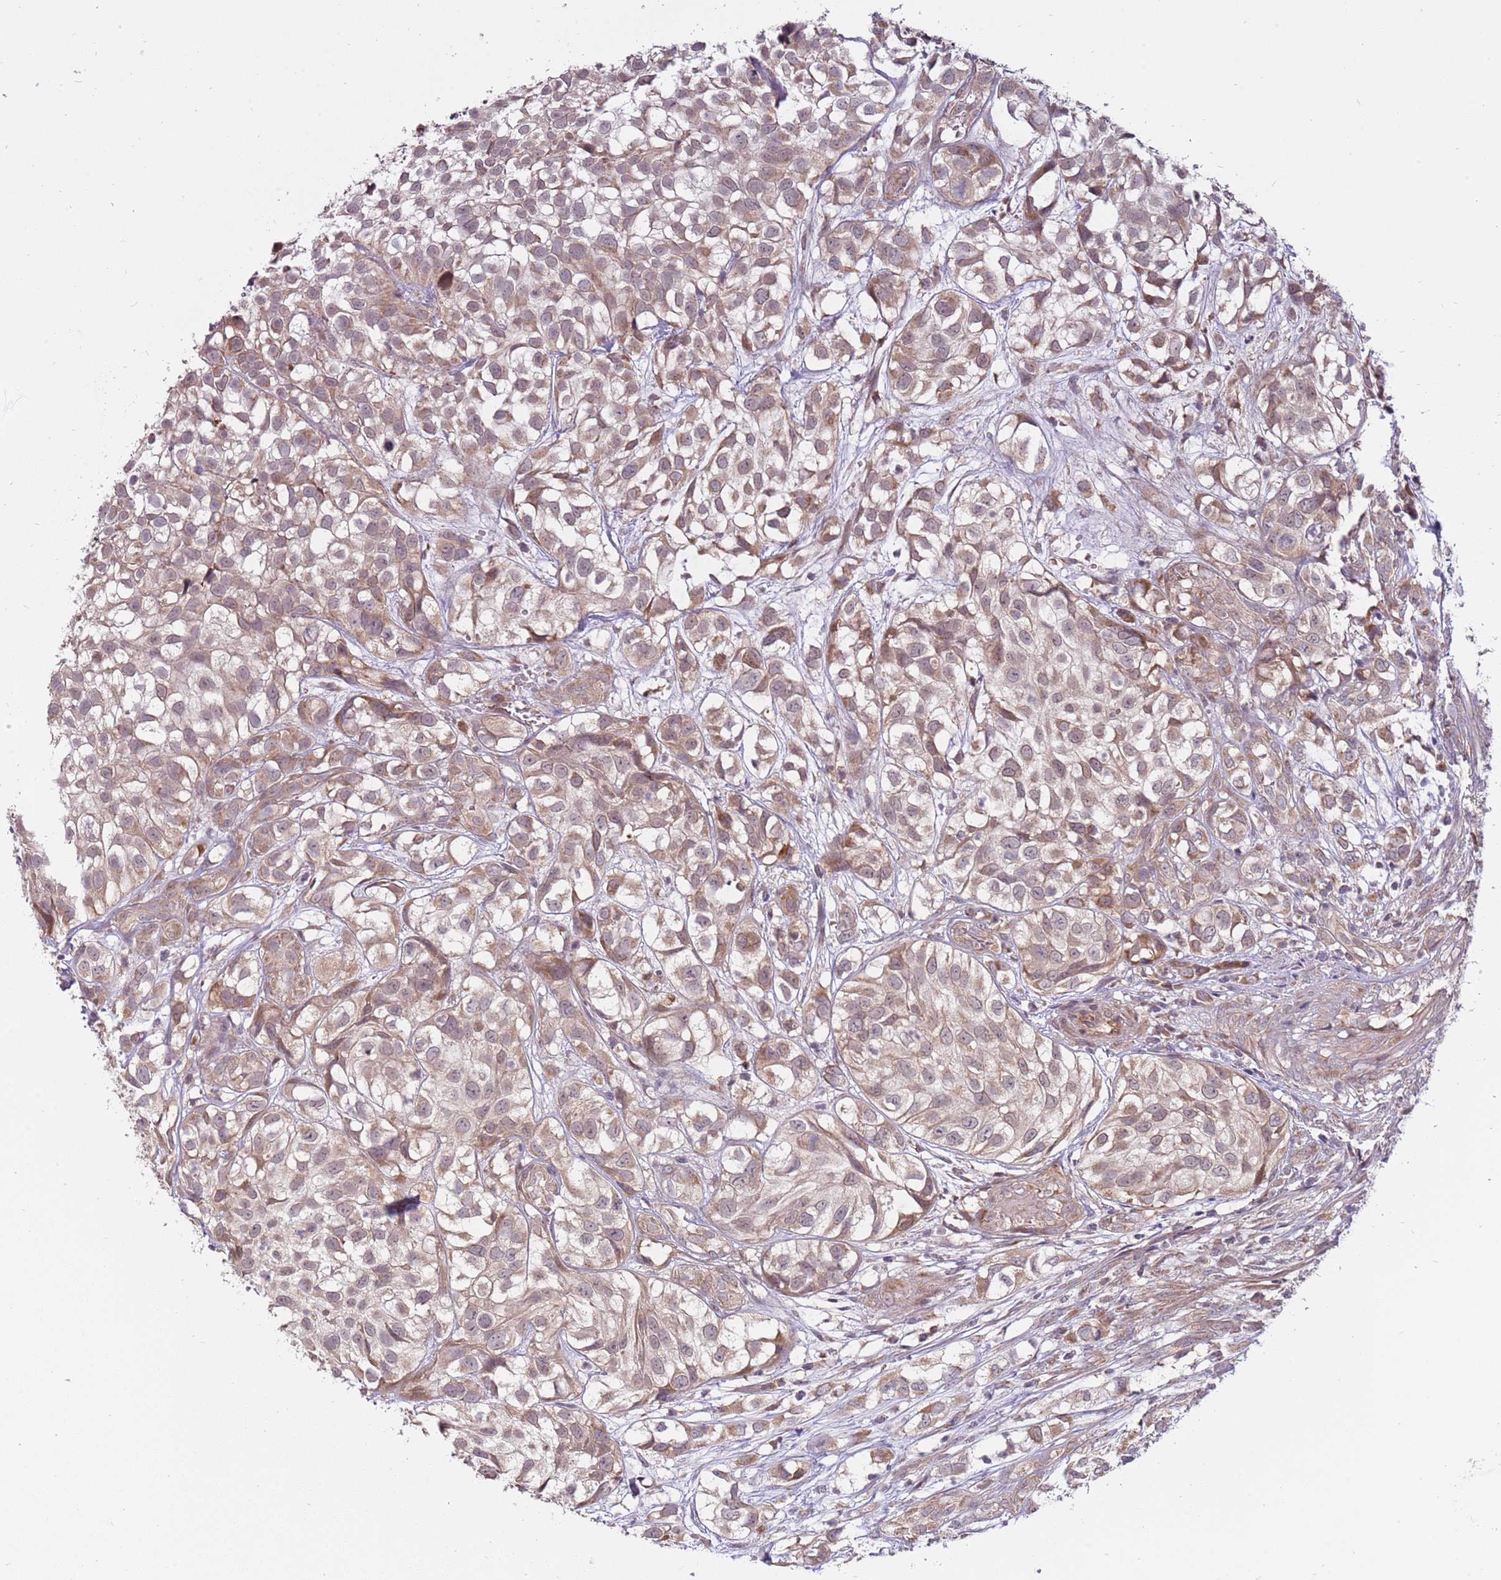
{"staining": {"intensity": "moderate", "quantity": "25%-75%", "location": "cytoplasmic/membranous"}, "tissue": "urothelial cancer", "cell_type": "Tumor cells", "image_type": "cancer", "snomed": [{"axis": "morphology", "description": "Urothelial carcinoma, High grade"}, {"axis": "topography", "description": "Urinary bladder"}], "caption": "A medium amount of moderate cytoplasmic/membranous positivity is present in approximately 25%-75% of tumor cells in high-grade urothelial carcinoma tissue. (Stains: DAB (3,3'-diaminobenzidine) in brown, nuclei in blue, Microscopy: brightfield microscopy at high magnification).", "gene": "RNF181", "patient": {"sex": "male", "age": 56}}